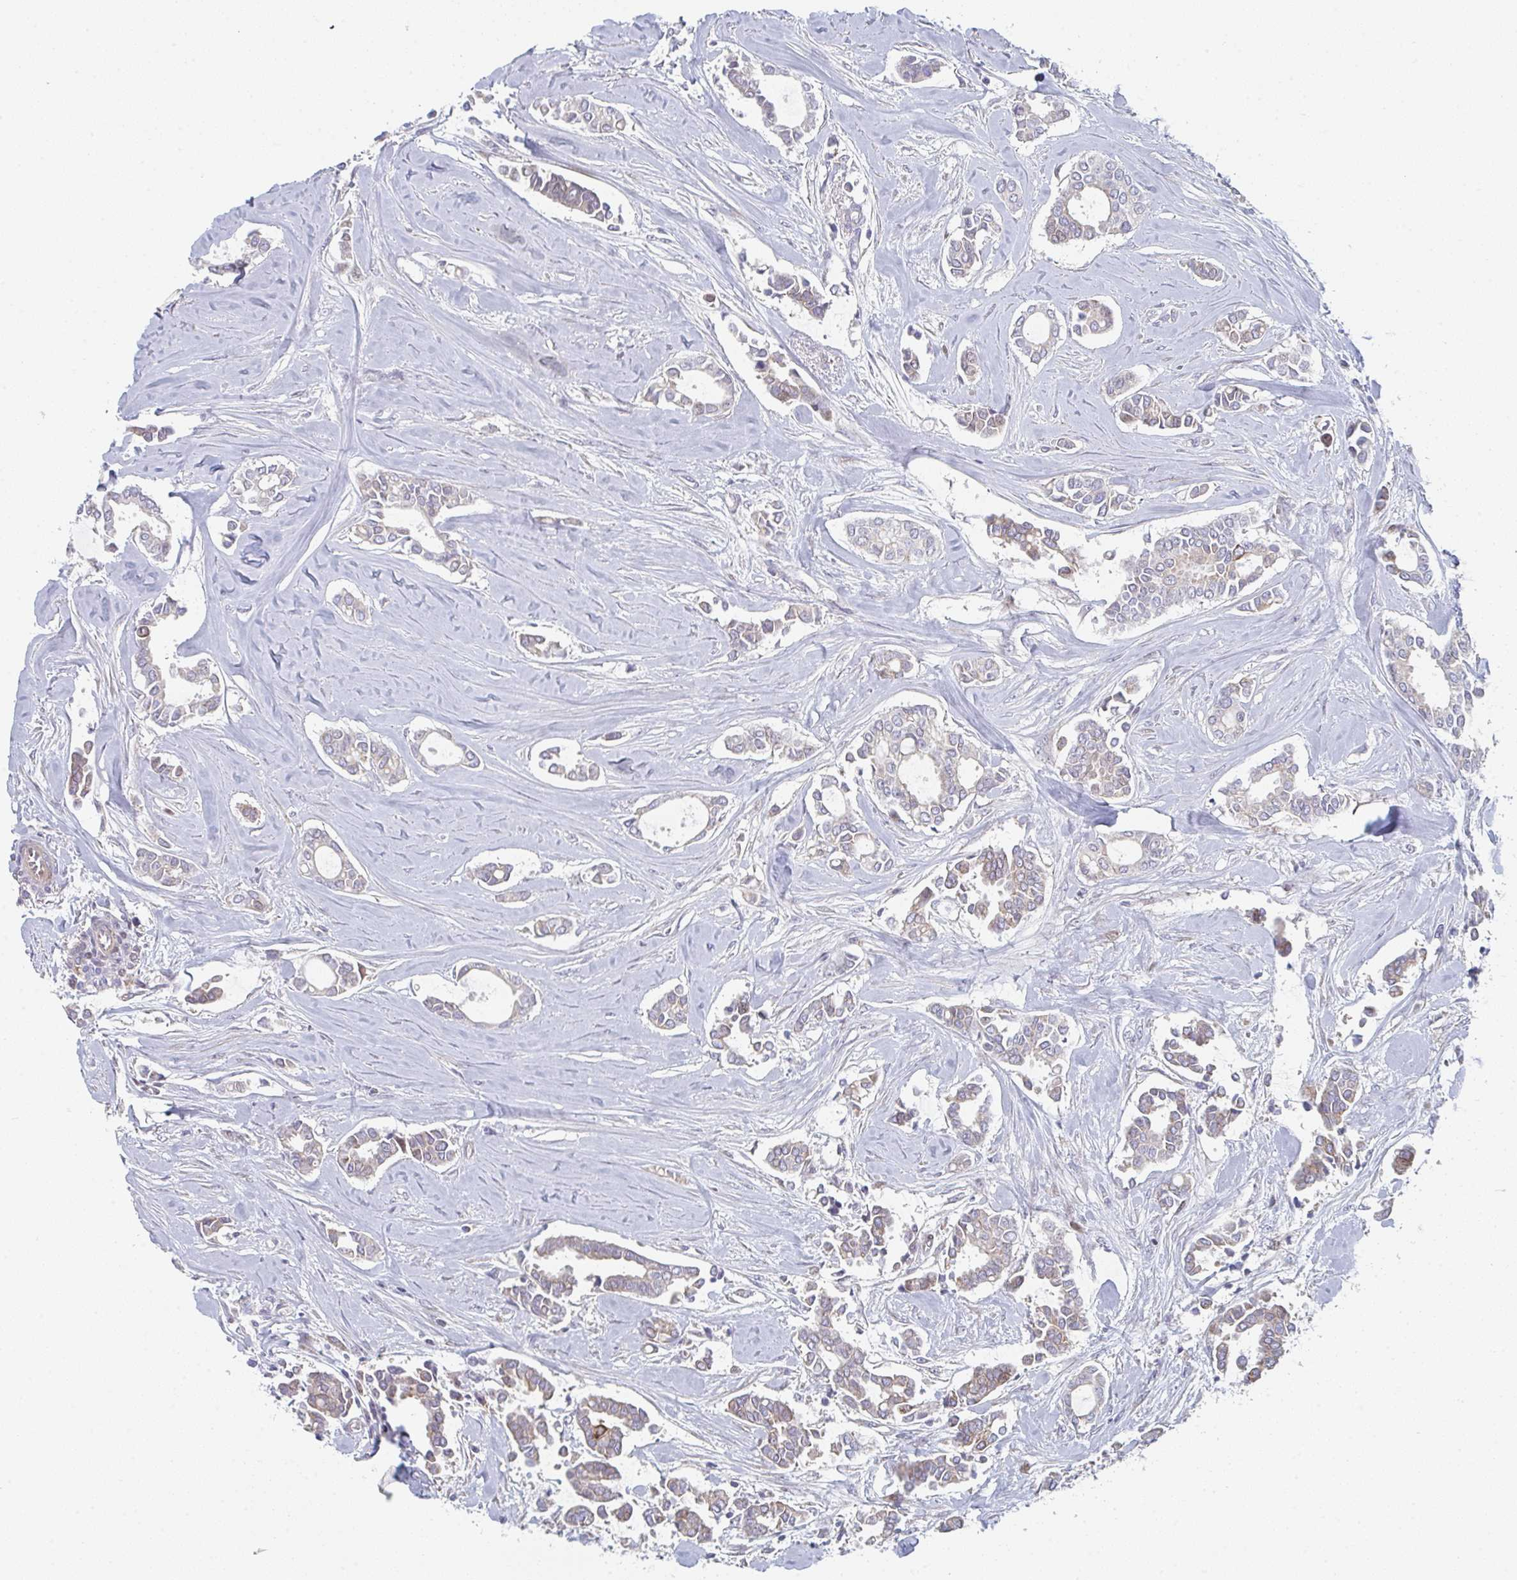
{"staining": {"intensity": "weak", "quantity": "25%-75%", "location": "cytoplasmic/membranous"}, "tissue": "breast cancer", "cell_type": "Tumor cells", "image_type": "cancer", "snomed": [{"axis": "morphology", "description": "Duct carcinoma"}, {"axis": "topography", "description": "Breast"}], "caption": "Breast cancer (infiltrating ductal carcinoma) was stained to show a protein in brown. There is low levels of weak cytoplasmic/membranous staining in about 25%-75% of tumor cells.", "gene": "ZNF644", "patient": {"sex": "female", "age": 84}}